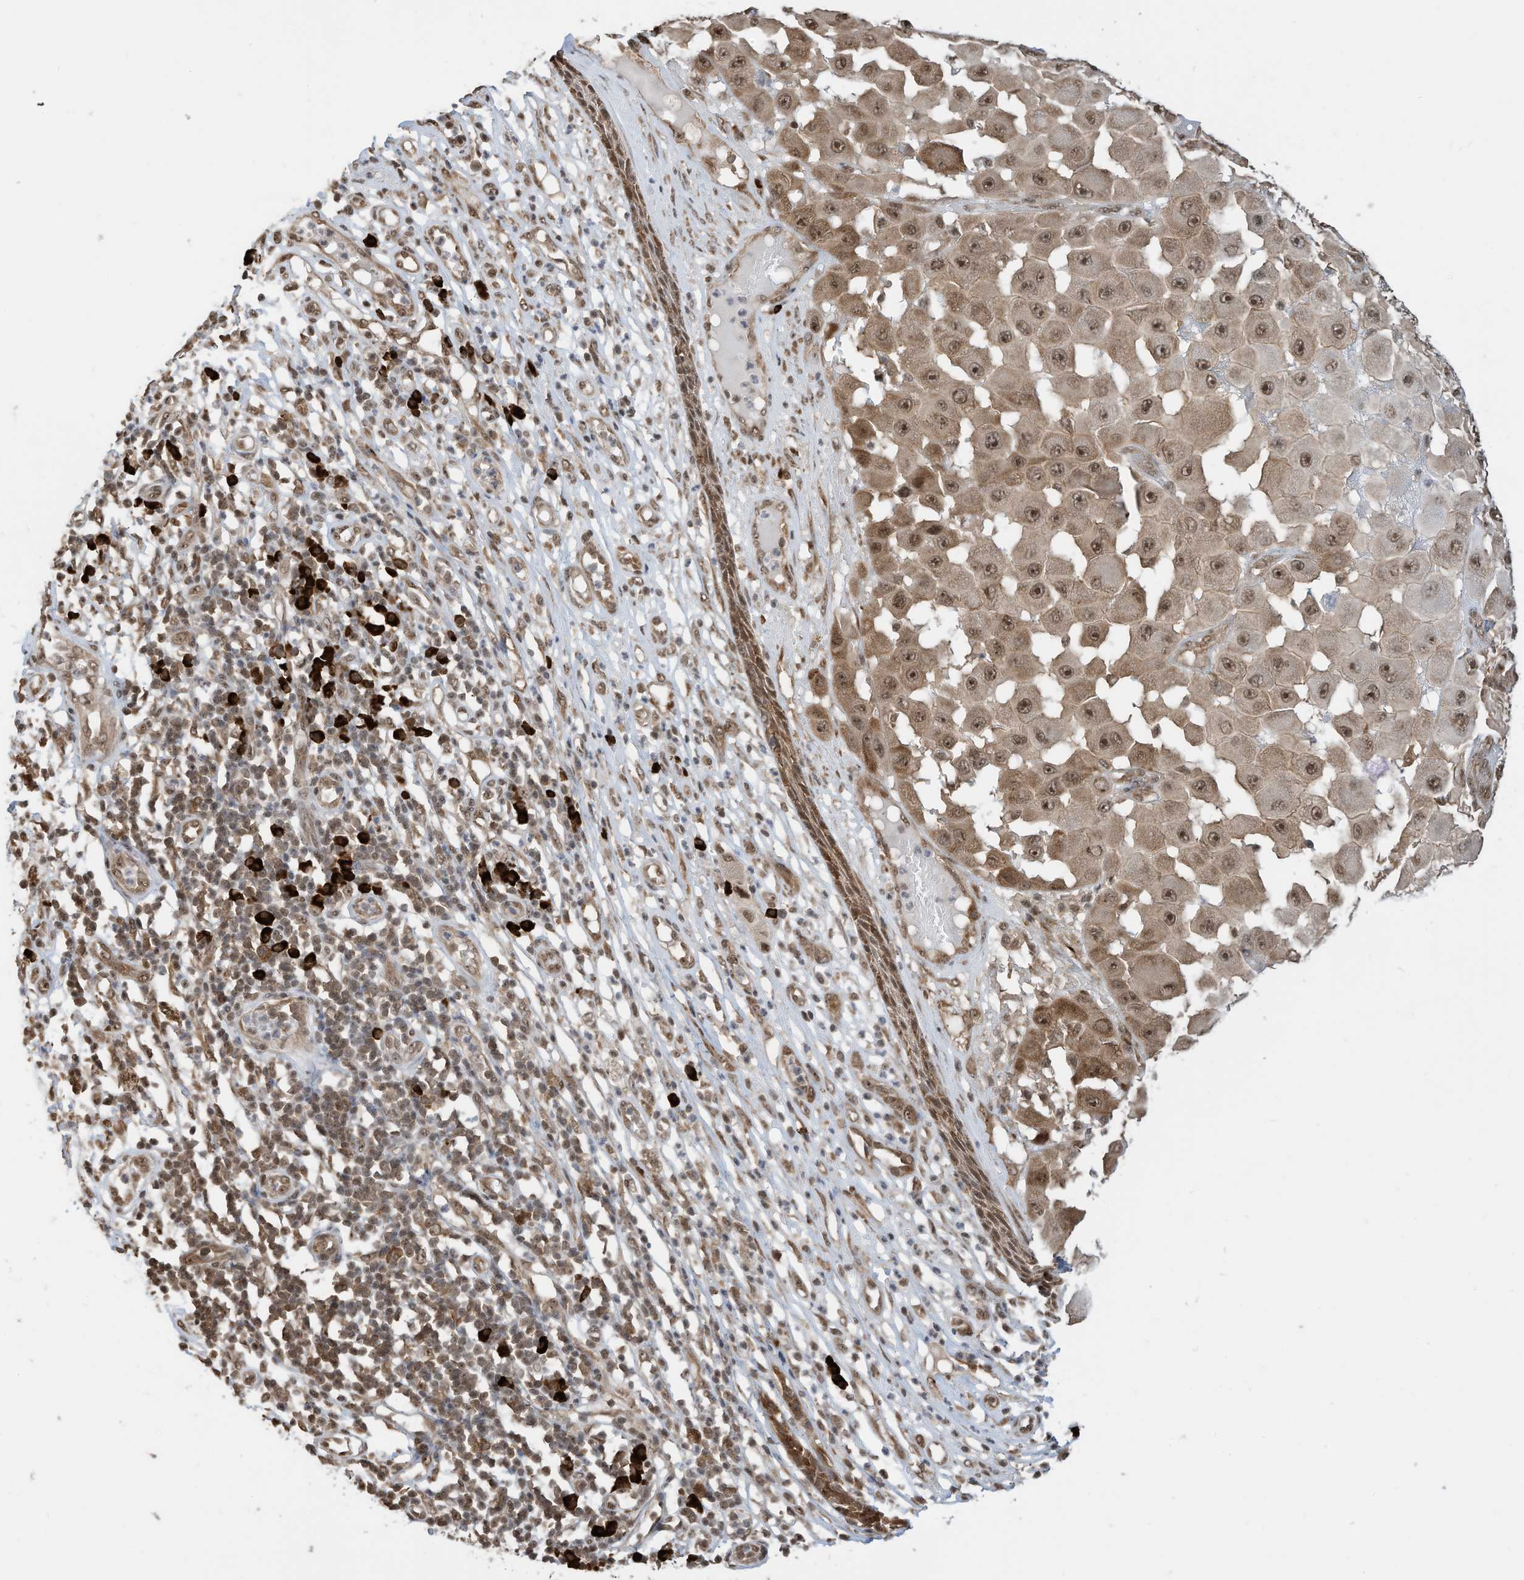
{"staining": {"intensity": "moderate", "quantity": ">75%", "location": "nuclear"}, "tissue": "melanoma", "cell_type": "Tumor cells", "image_type": "cancer", "snomed": [{"axis": "morphology", "description": "Malignant melanoma, NOS"}, {"axis": "topography", "description": "Skin"}], "caption": "Malignant melanoma stained with a brown dye displays moderate nuclear positive expression in about >75% of tumor cells.", "gene": "ZNF195", "patient": {"sex": "female", "age": 81}}